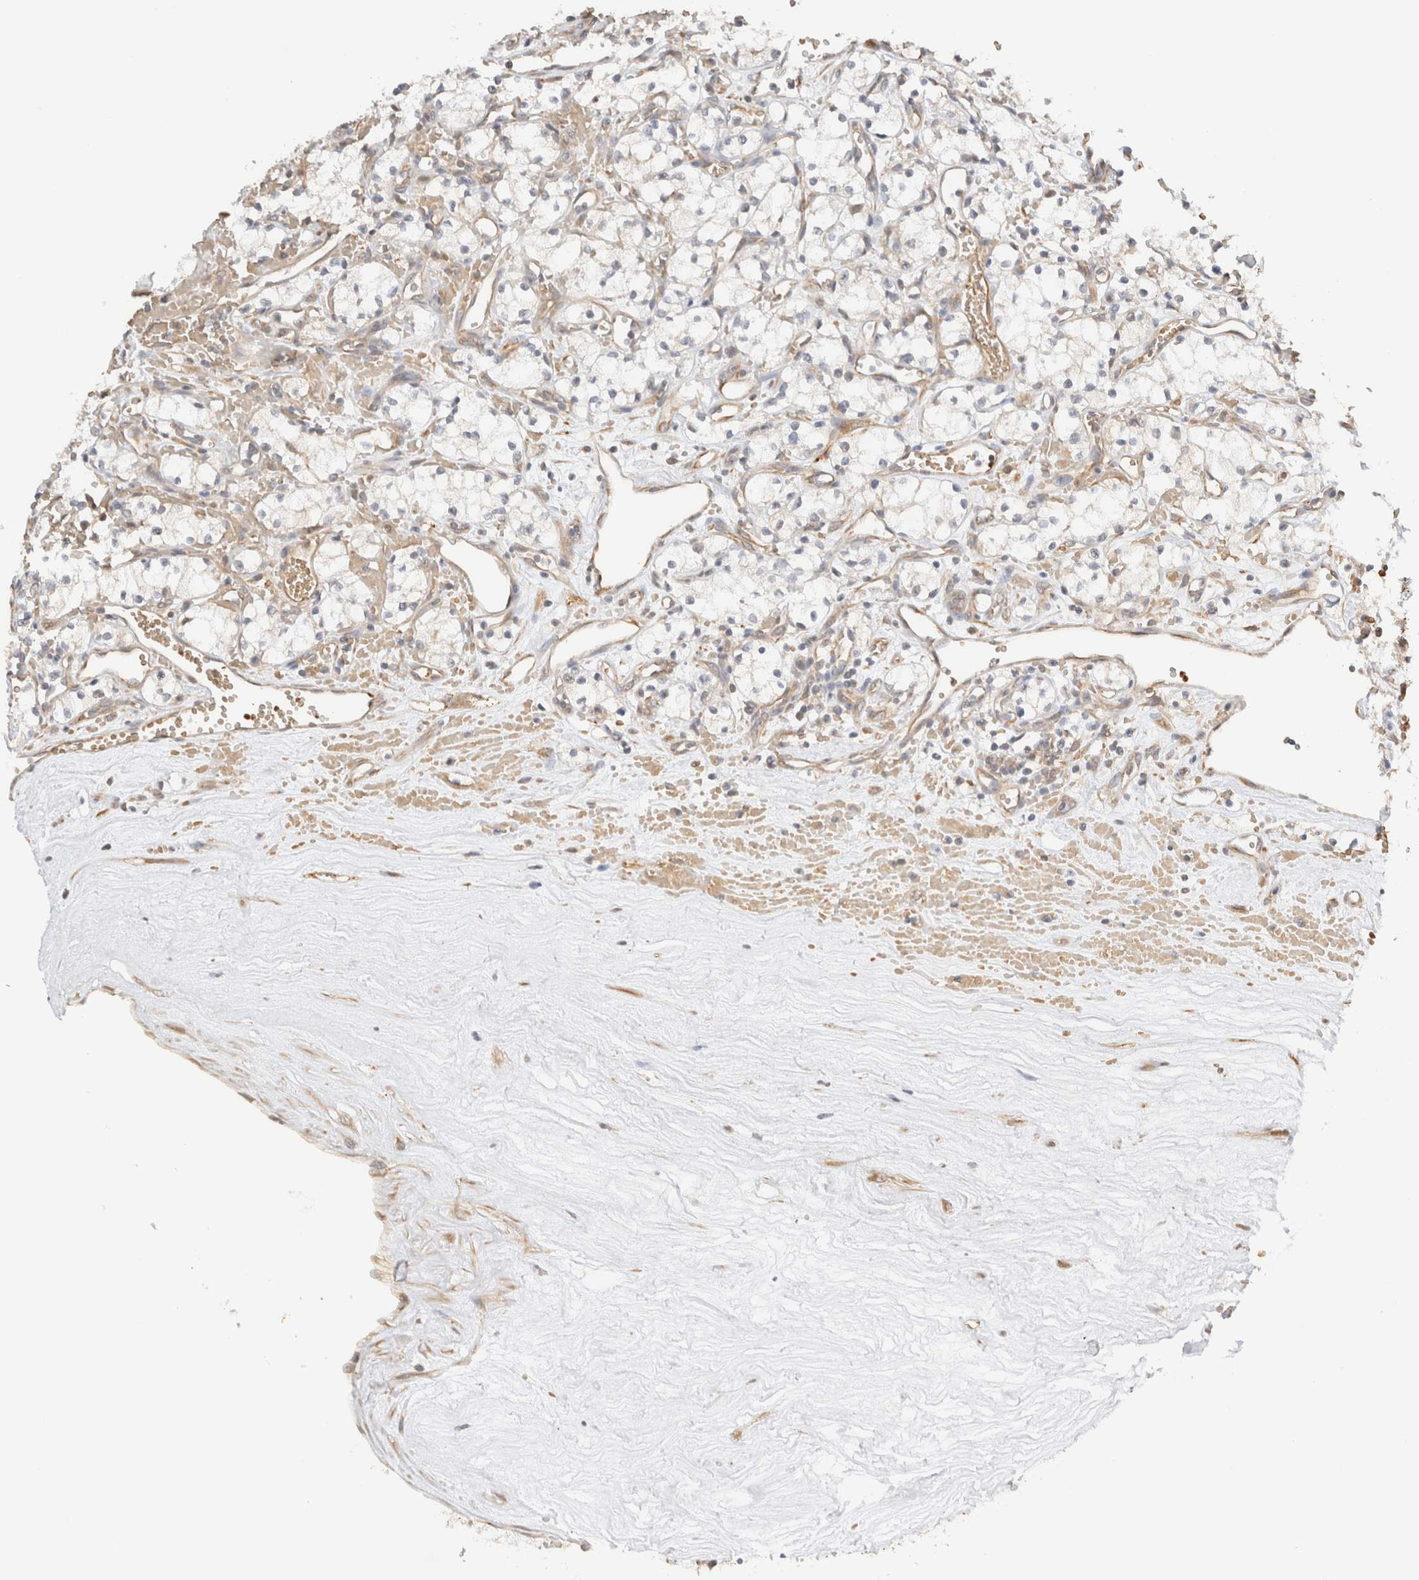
{"staining": {"intensity": "negative", "quantity": "none", "location": "none"}, "tissue": "renal cancer", "cell_type": "Tumor cells", "image_type": "cancer", "snomed": [{"axis": "morphology", "description": "Adenocarcinoma, NOS"}, {"axis": "topography", "description": "Kidney"}], "caption": "There is no significant positivity in tumor cells of renal cancer (adenocarcinoma). (DAB IHC visualized using brightfield microscopy, high magnification).", "gene": "SYVN1", "patient": {"sex": "male", "age": 59}}